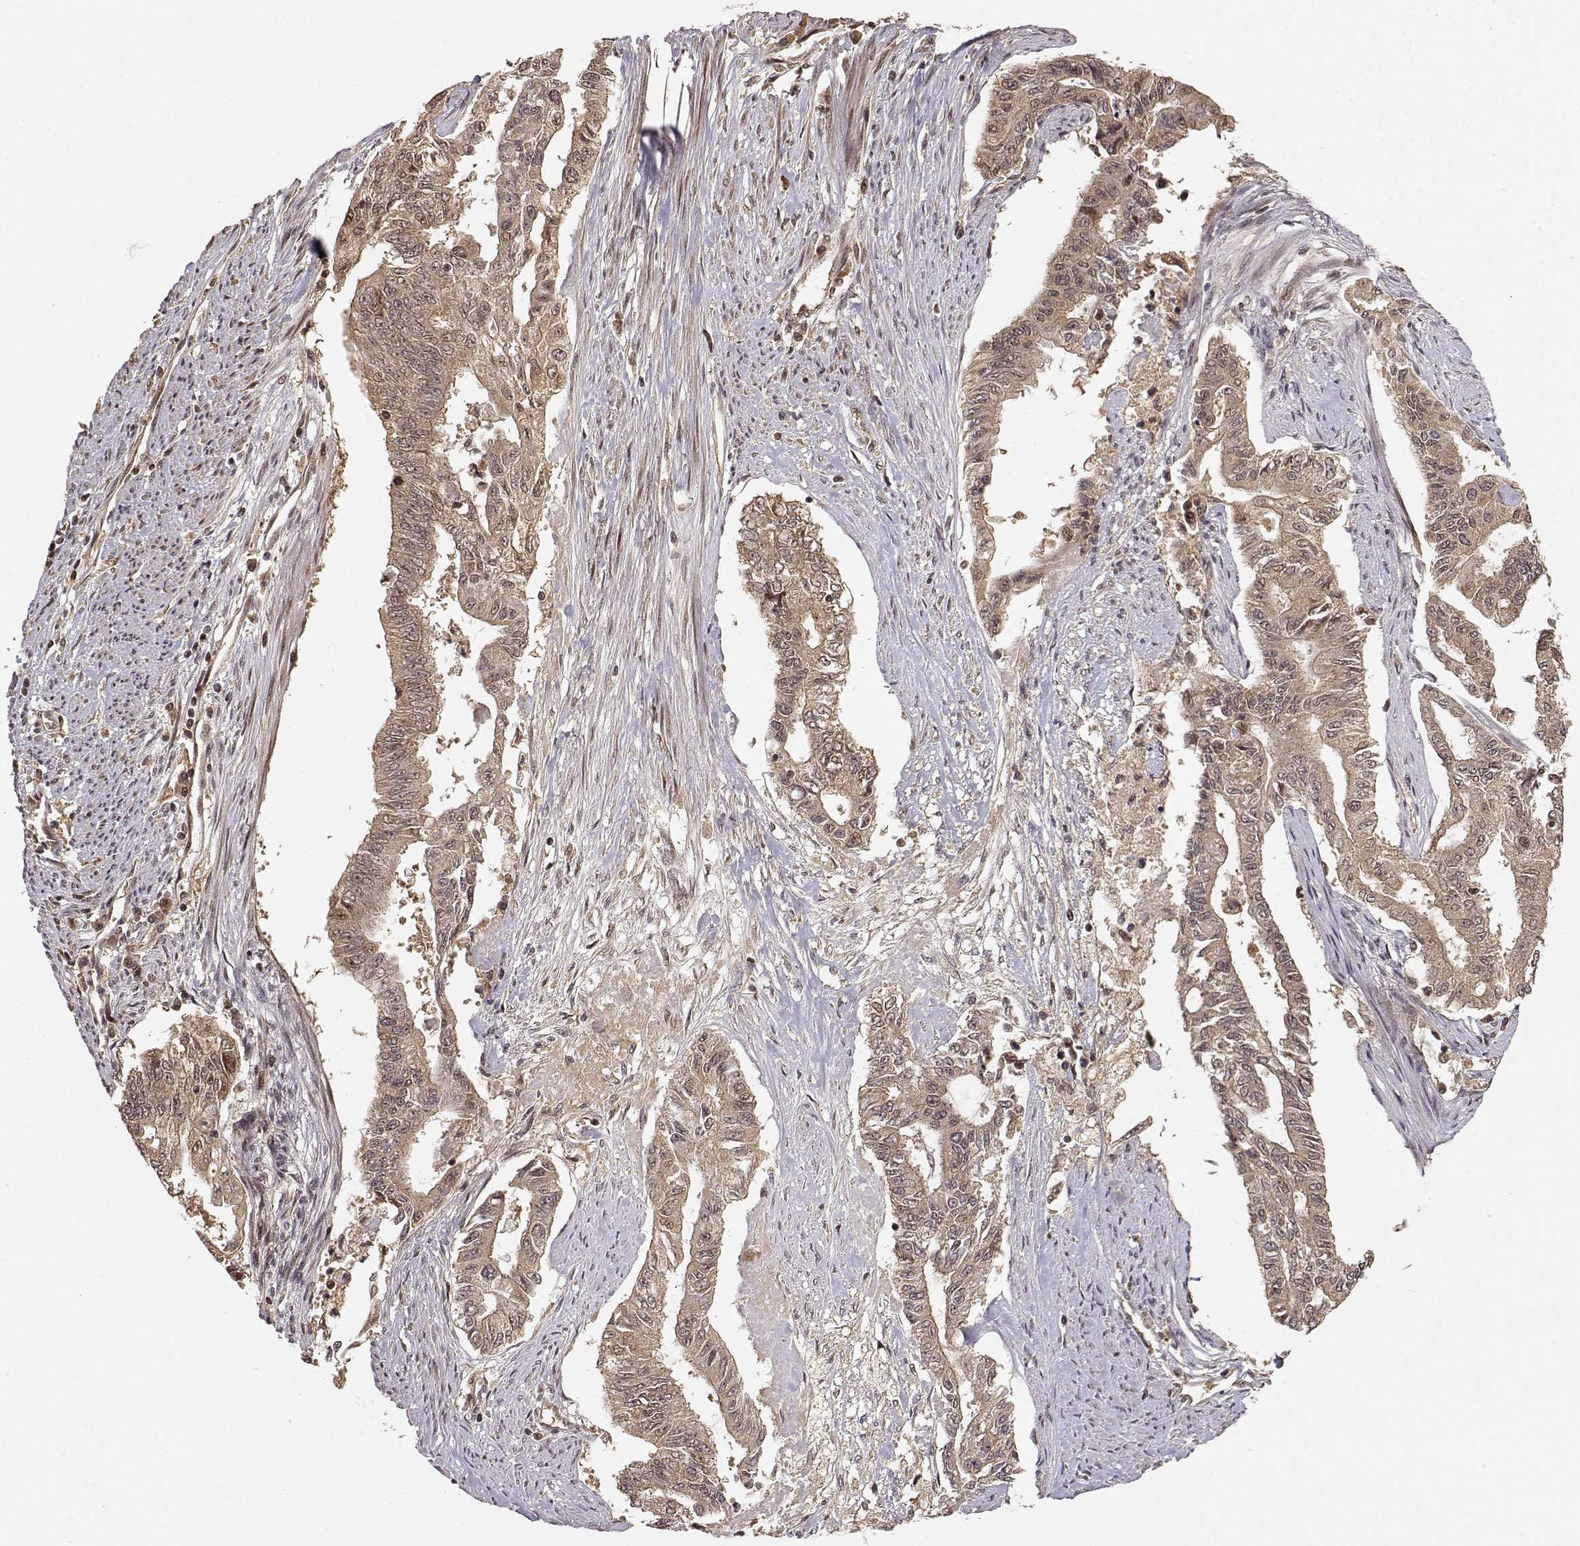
{"staining": {"intensity": "weak", "quantity": ">75%", "location": "cytoplasmic/membranous"}, "tissue": "endometrial cancer", "cell_type": "Tumor cells", "image_type": "cancer", "snomed": [{"axis": "morphology", "description": "Adenocarcinoma, NOS"}, {"axis": "topography", "description": "Uterus"}], "caption": "Tumor cells exhibit low levels of weak cytoplasmic/membranous expression in about >75% of cells in human adenocarcinoma (endometrial).", "gene": "MAEA", "patient": {"sex": "female", "age": 59}}